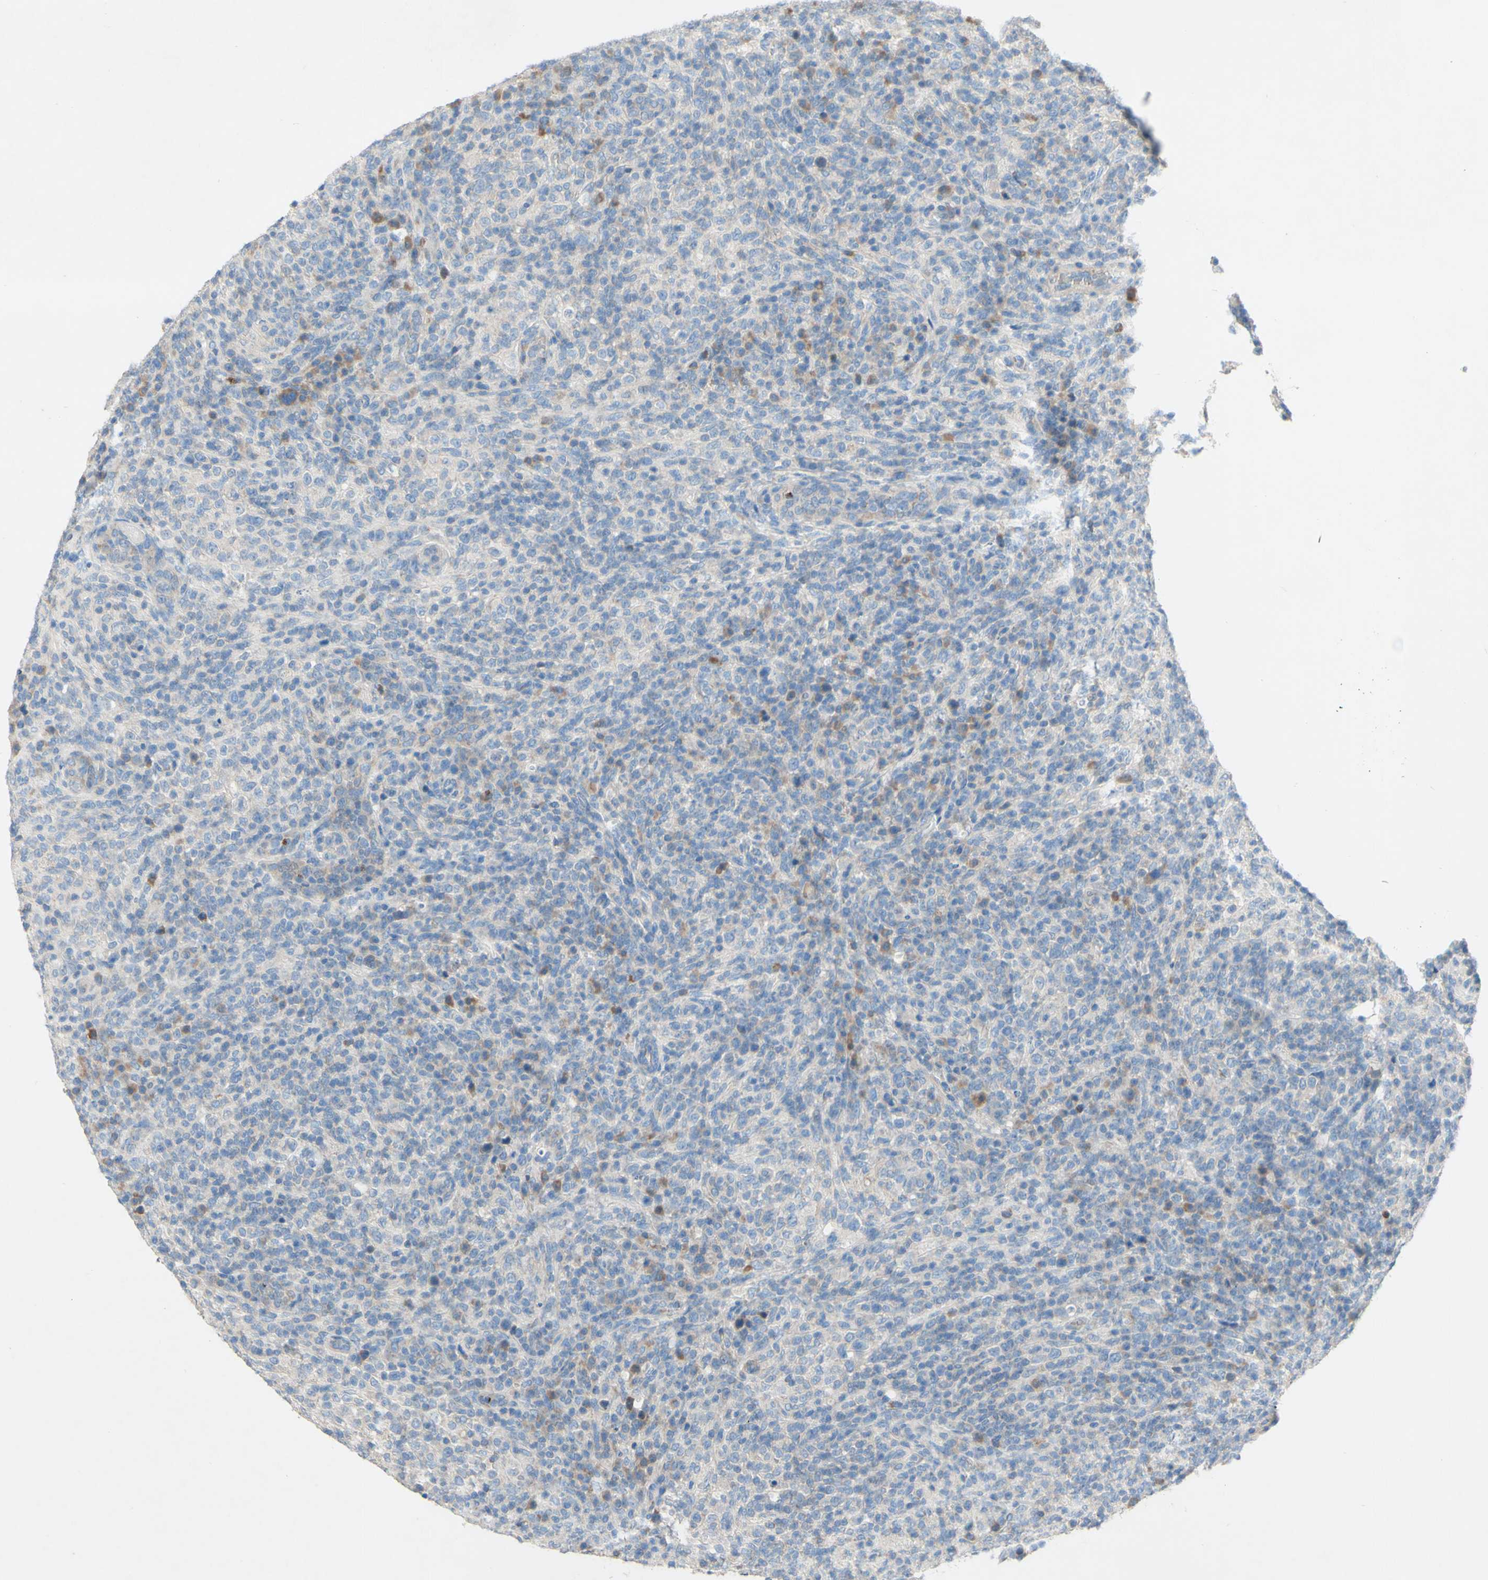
{"staining": {"intensity": "negative", "quantity": "none", "location": "none"}, "tissue": "lymphoma", "cell_type": "Tumor cells", "image_type": "cancer", "snomed": [{"axis": "morphology", "description": "Malignant lymphoma, non-Hodgkin's type, High grade"}, {"axis": "topography", "description": "Lymph node"}], "caption": "DAB immunohistochemical staining of human lymphoma demonstrates no significant expression in tumor cells. Brightfield microscopy of immunohistochemistry (IHC) stained with DAB (brown) and hematoxylin (blue), captured at high magnification.", "gene": "ACADL", "patient": {"sex": "female", "age": 76}}